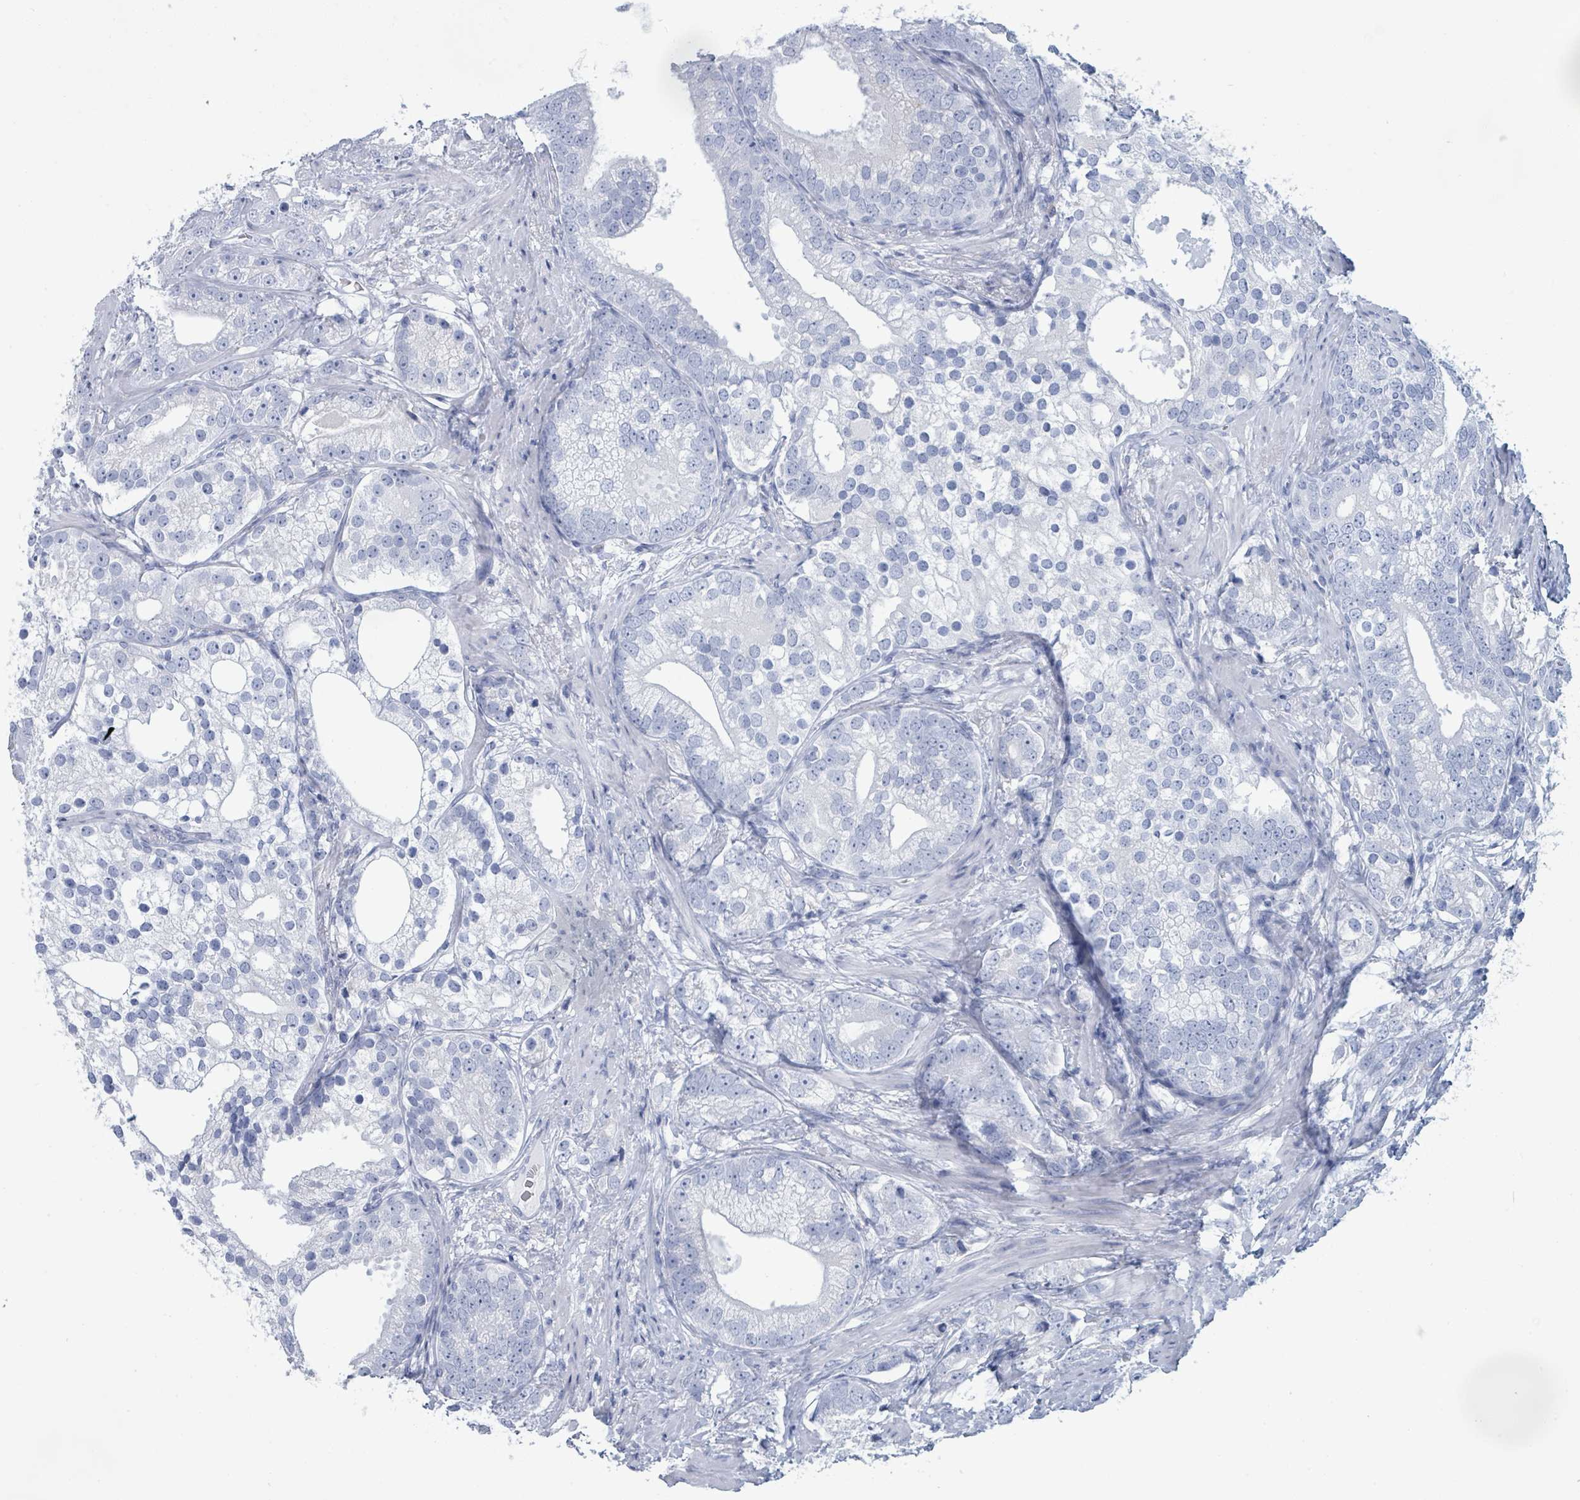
{"staining": {"intensity": "negative", "quantity": "none", "location": "none"}, "tissue": "prostate cancer", "cell_type": "Tumor cells", "image_type": "cancer", "snomed": [{"axis": "morphology", "description": "Adenocarcinoma, High grade"}, {"axis": "topography", "description": "Prostate"}], "caption": "This photomicrograph is of prostate cancer stained with immunohistochemistry to label a protein in brown with the nuclei are counter-stained blue. There is no expression in tumor cells.", "gene": "PGA3", "patient": {"sex": "male", "age": 75}}